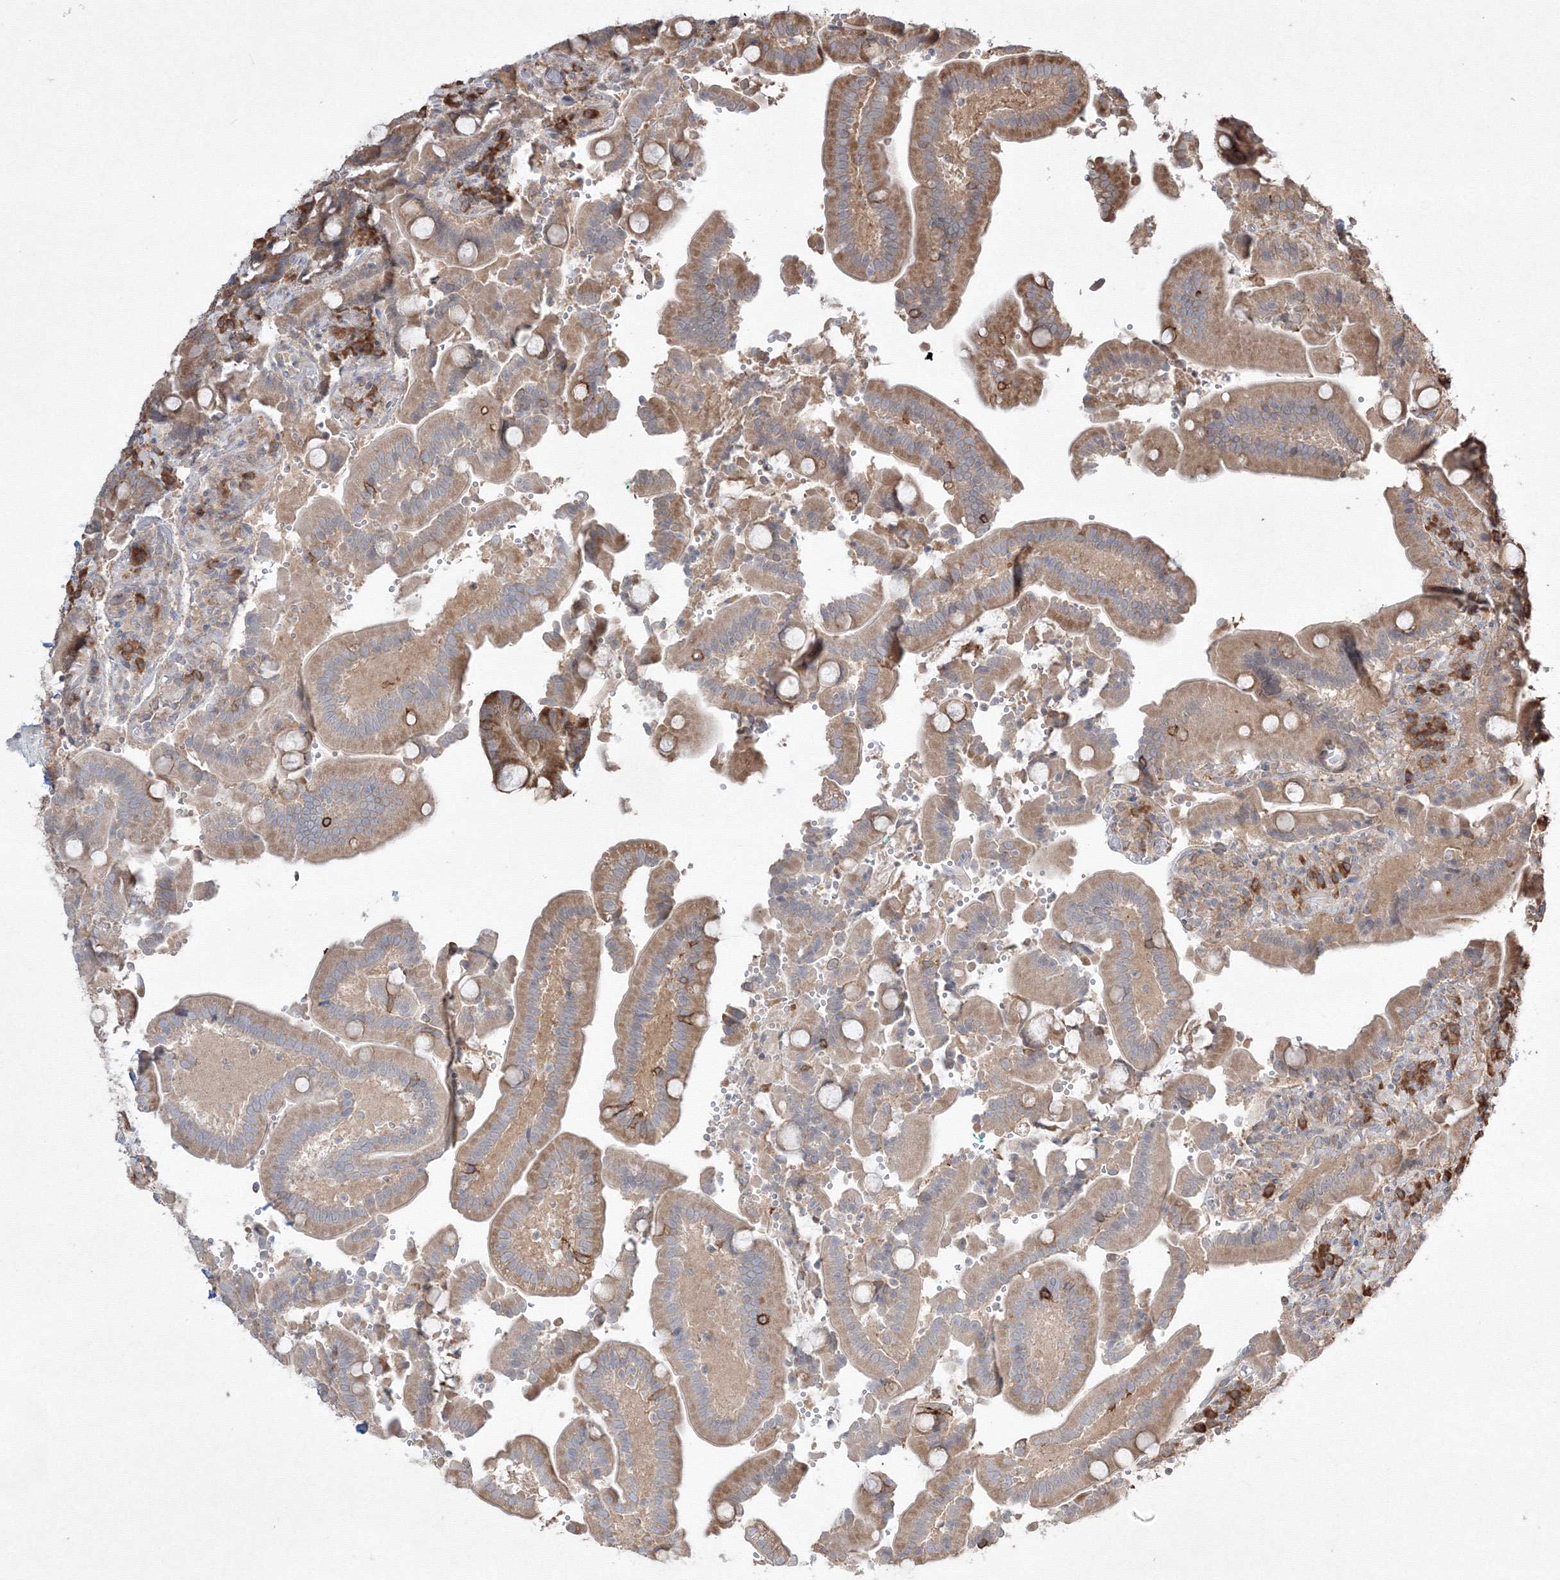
{"staining": {"intensity": "moderate", "quantity": ">75%", "location": "cytoplasmic/membranous"}, "tissue": "duodenum", "cell_type": "Glandular cells", "image_type": "normal", "snomed": [{"axis": "morphology", "description": "Normal tissue, NOS"}, {"axis": "topography", "description": "Duodenum"}], "caption": "A high-resolution image shows immunohistochemistry (IHC) staining of normal duodenum, which reveals moderate cytoplasmic/membranous positivity in approximately >75% of glandular cells.", "gene": "FBXL8", "patient": {"sex": "female", "age": 62}}